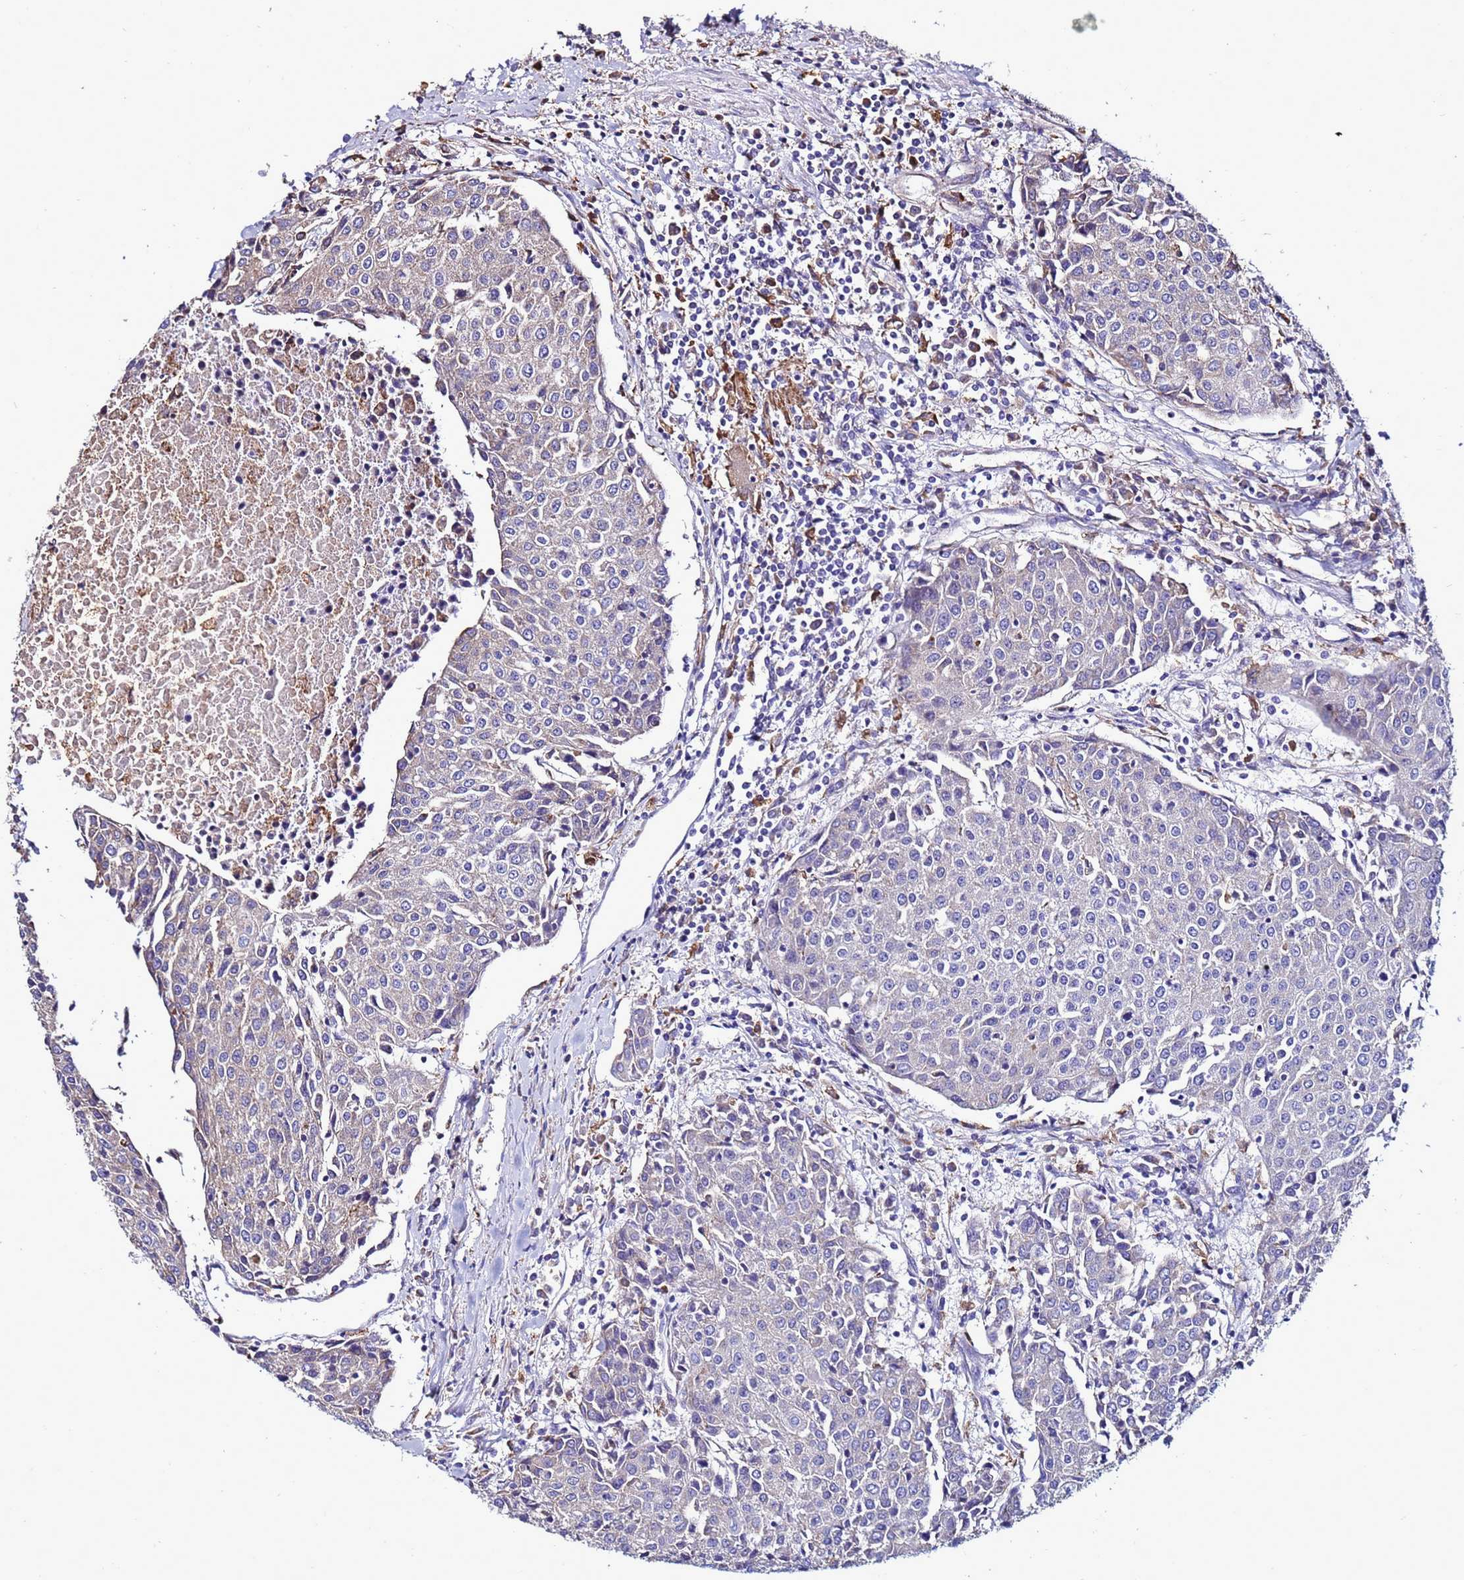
{"staining": {"intensity": "weak", "quantity": "<25%", "location": "cytoplasmic/membranous"}, "tissue": "urothelial cancer", "cell_type": "Tumor cells", "image_type": "cancer", "snomed": [{"axis": "morphology", "description": "Urothelial carcinoma, High grade"}, {"axis": "topography", "description": "Urinary bladder"}], "caption": "Human urothelial carcinoma (high-grade) stained for a protein using immunohistochemistry (IHC) exhibits no staining in tumor cells.", "gene": "ANTKMT", "patient": {"sex": "female", "age": 85}}